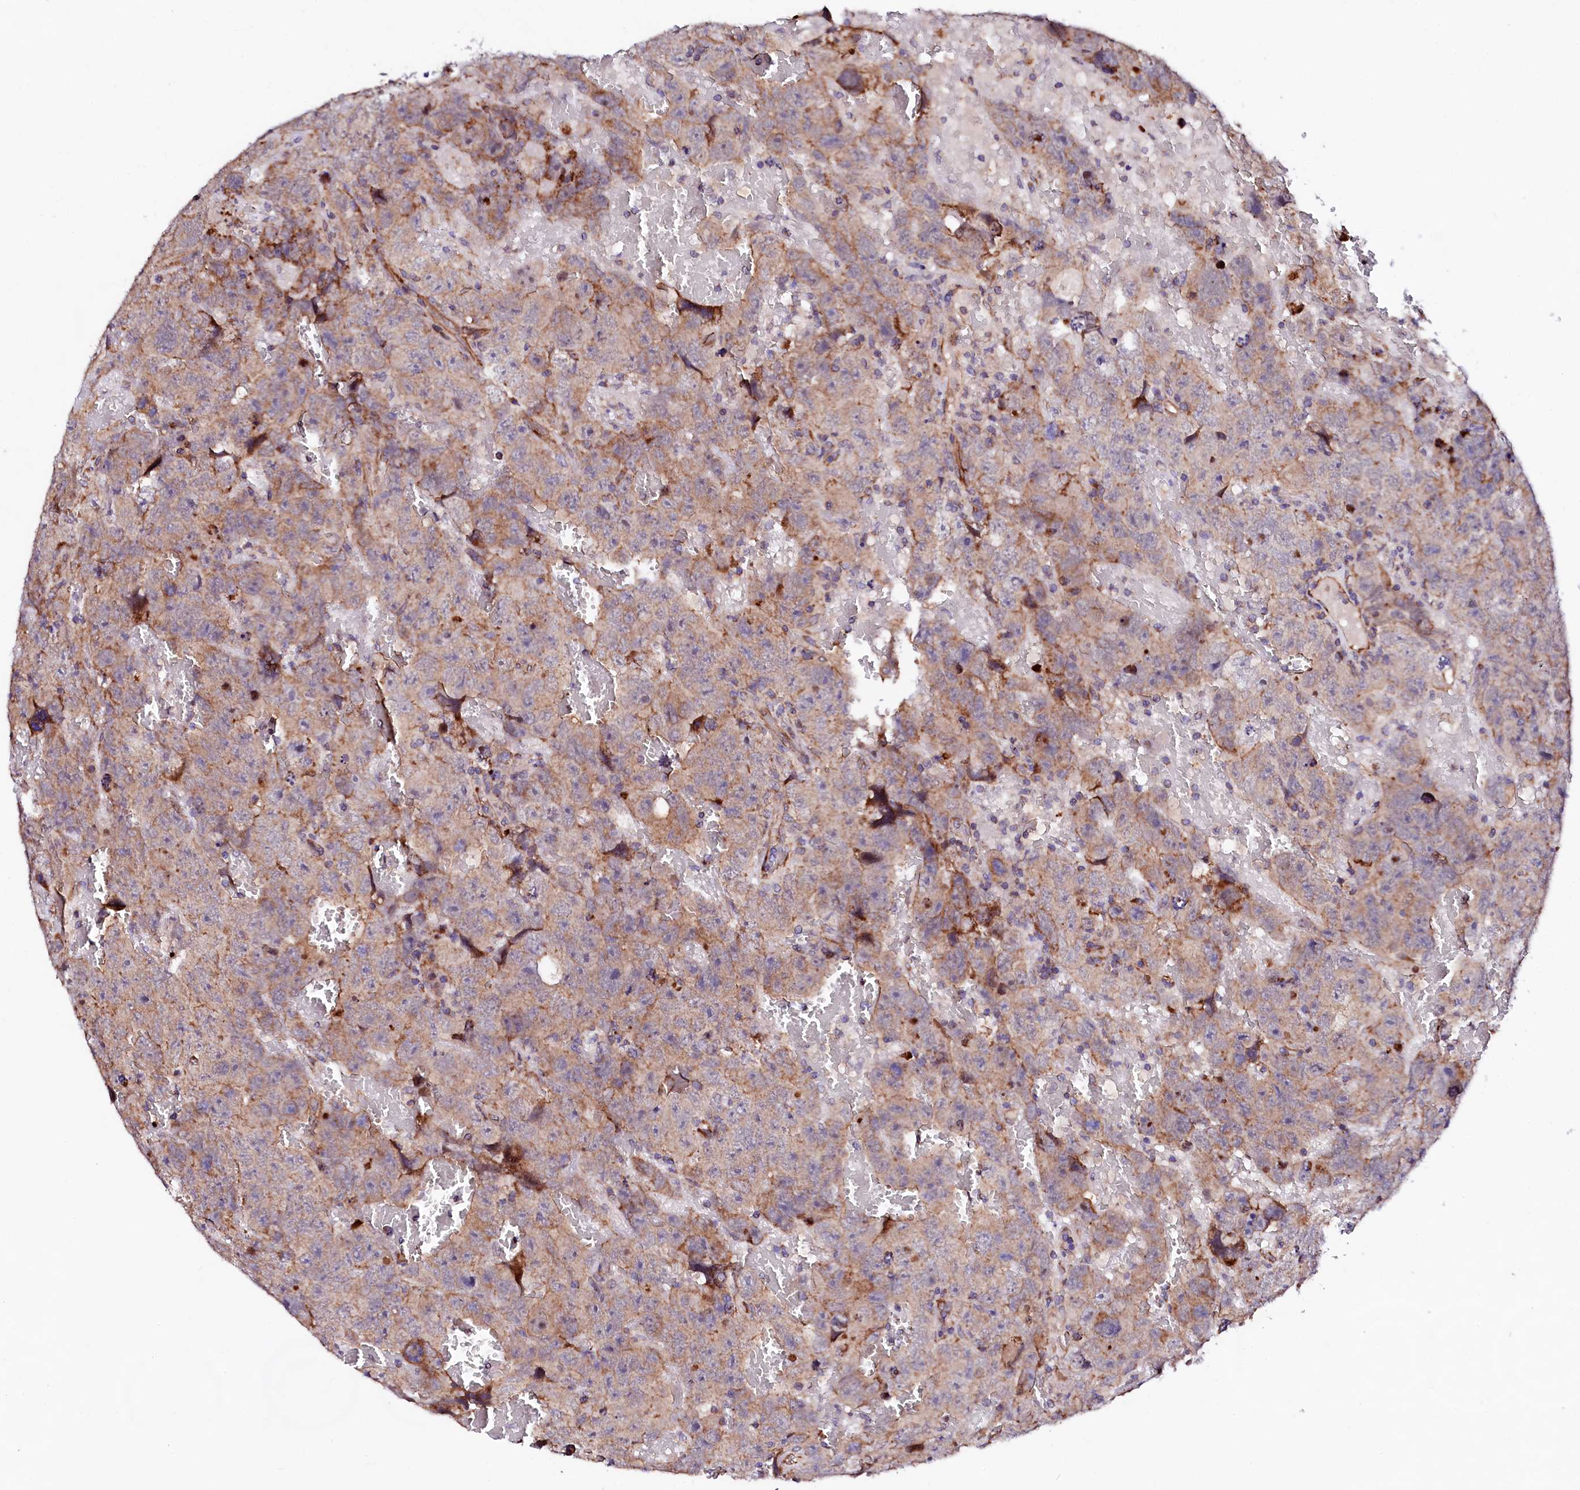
{"staining": {"intensity": "moderate", "quantity": "<25%", "location": "cytoplasmic/membranous"}, "tissue": "testis cancer", "cell_type": "Tumor cells", "image_type": "cancer", "snomed": [{"axis": "morphology", "description": "Carcinoma, Embryonal, NOS"}, {"axis": "topography", "description": "Testis"}], "caption": "A brown stain labels moderate cytoplasmic/membranous positivity of a protein in human testis embryonal carcinoma tumor cells.", "gene": "UBE3C", "patient": {"sex": "male", "age": 45}}